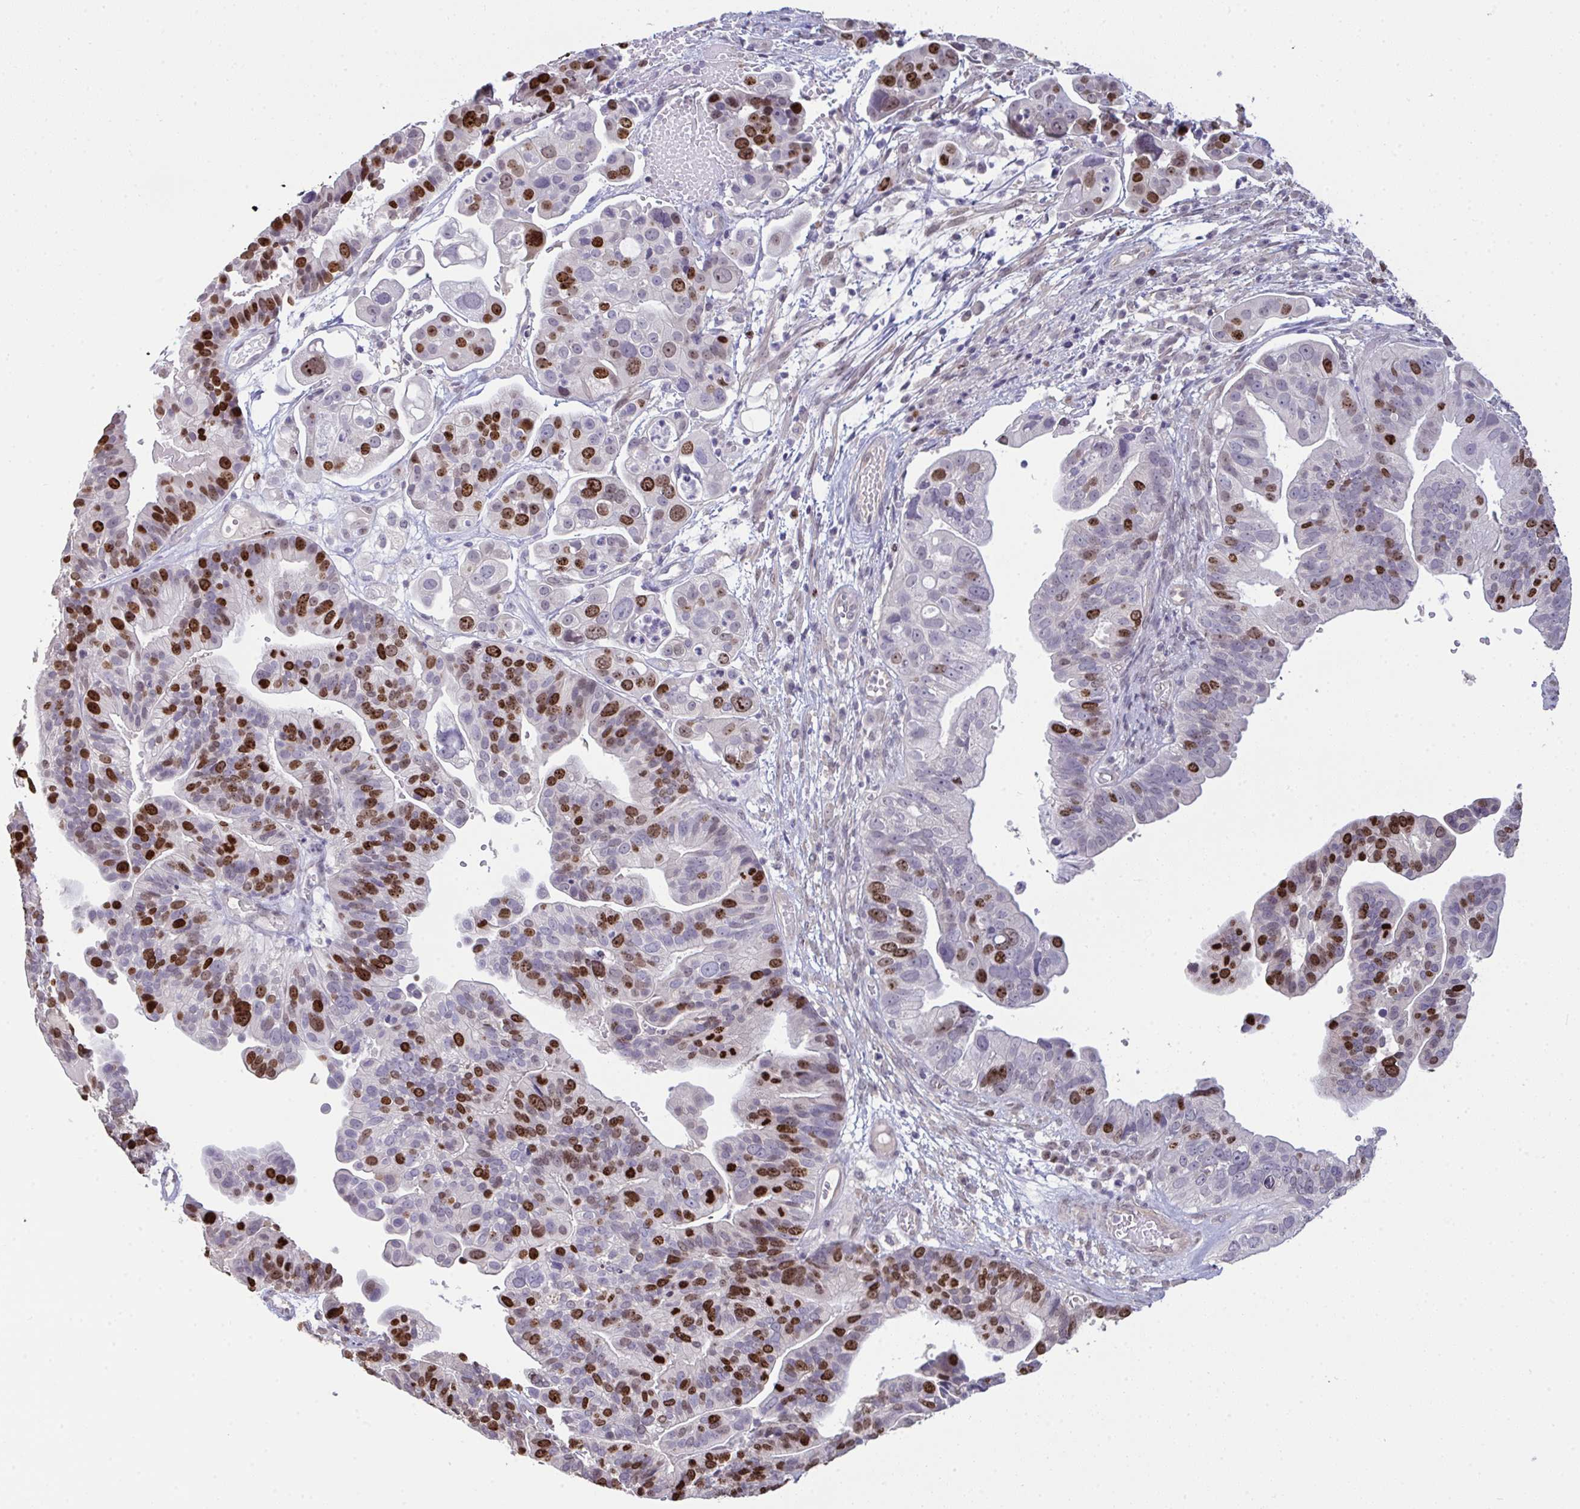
{"staining": {"intensity": "strong", "quantity": "25%-75%", "location": "nuclear"}, "tissue": "ovarian cancer", "cell_type": "Tumor cells", "image_type": "cancer", "snomed": [{"axis": "morphology", "description": "Cystadenocarcinoma, serous, NOS"}, {"axis": "topography", "description": "Ovary"}], "caption": "Protein expression analysis of human ovarian serous cystadenocarcinoma reveals strong nuclear staining in about 25%-75% of tumor cells. The staining was performed using DAB (3,3'-diaminobenzidine), with brown indicating positive protein expression. Nuclei are stained blue with hematoxylin.", "gene": "SETD7", "patient": {"sex": "female", "age": 56}}